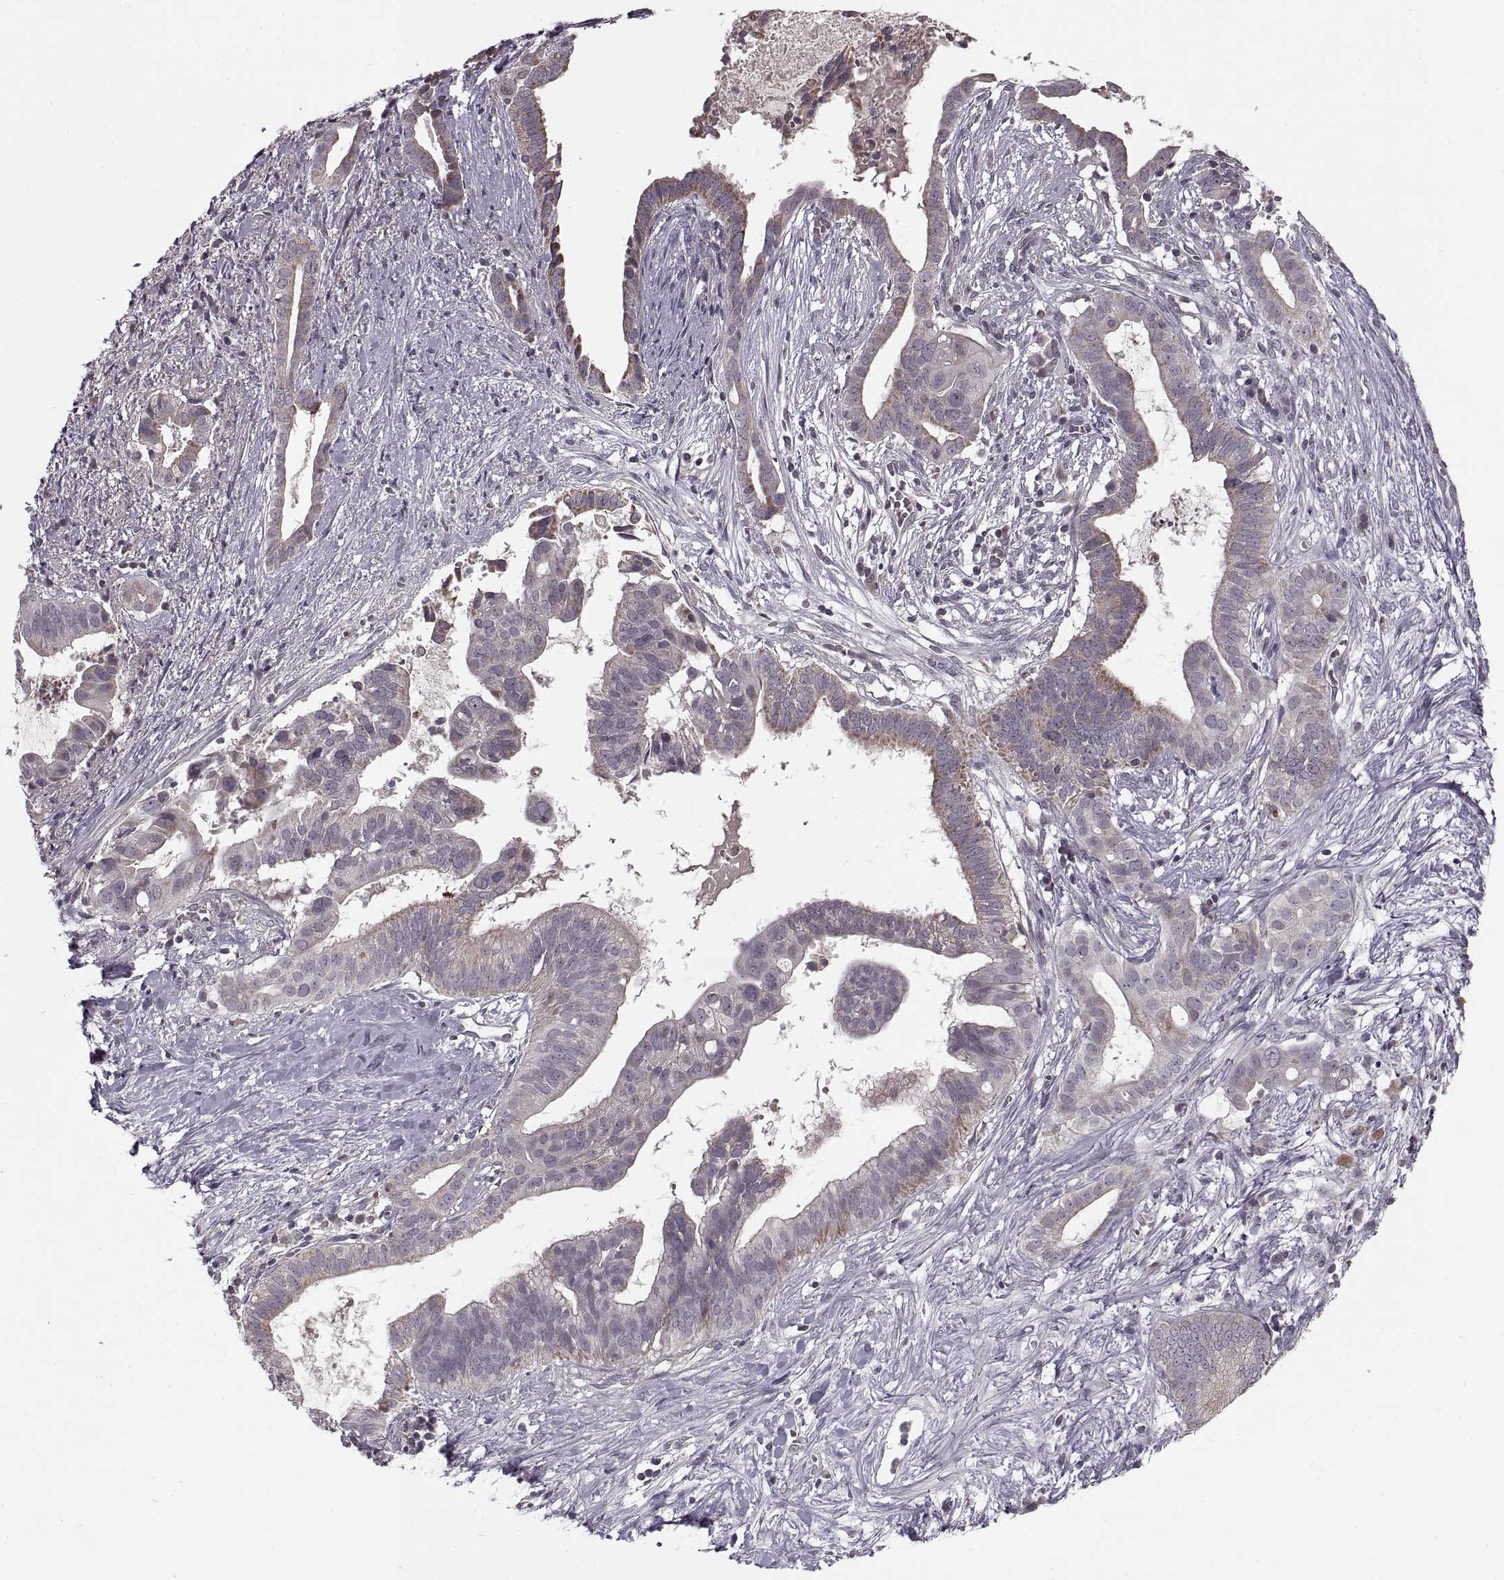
{"staining": {"intensity": "moderate", "quantity": "<25%", "location": "cytoplasmic/membranous"}, "tissue": "pancreatic cancer", "cell_type": "Tumor cells", "image_type": "cancer", "snomed": [{"axis": "morphology", "description": "Adenocarcinoma, NOS"}, {"axis": "topography", "description": "Pancreas"}], "caption": "Tumor cells reveal low levels of moderate cytoplasmic/membranous positivity in about <25% of cells in pancreatic adenocarcinoma. The protein of interest is stained brown, and the nuclei are stained in blue (DAB (3,3'-diaminobenzidine) IHC with brightfield microscopy, high magnification).", "gene": "ASIC3", "patient": {"sex": "male", "age": 61}}